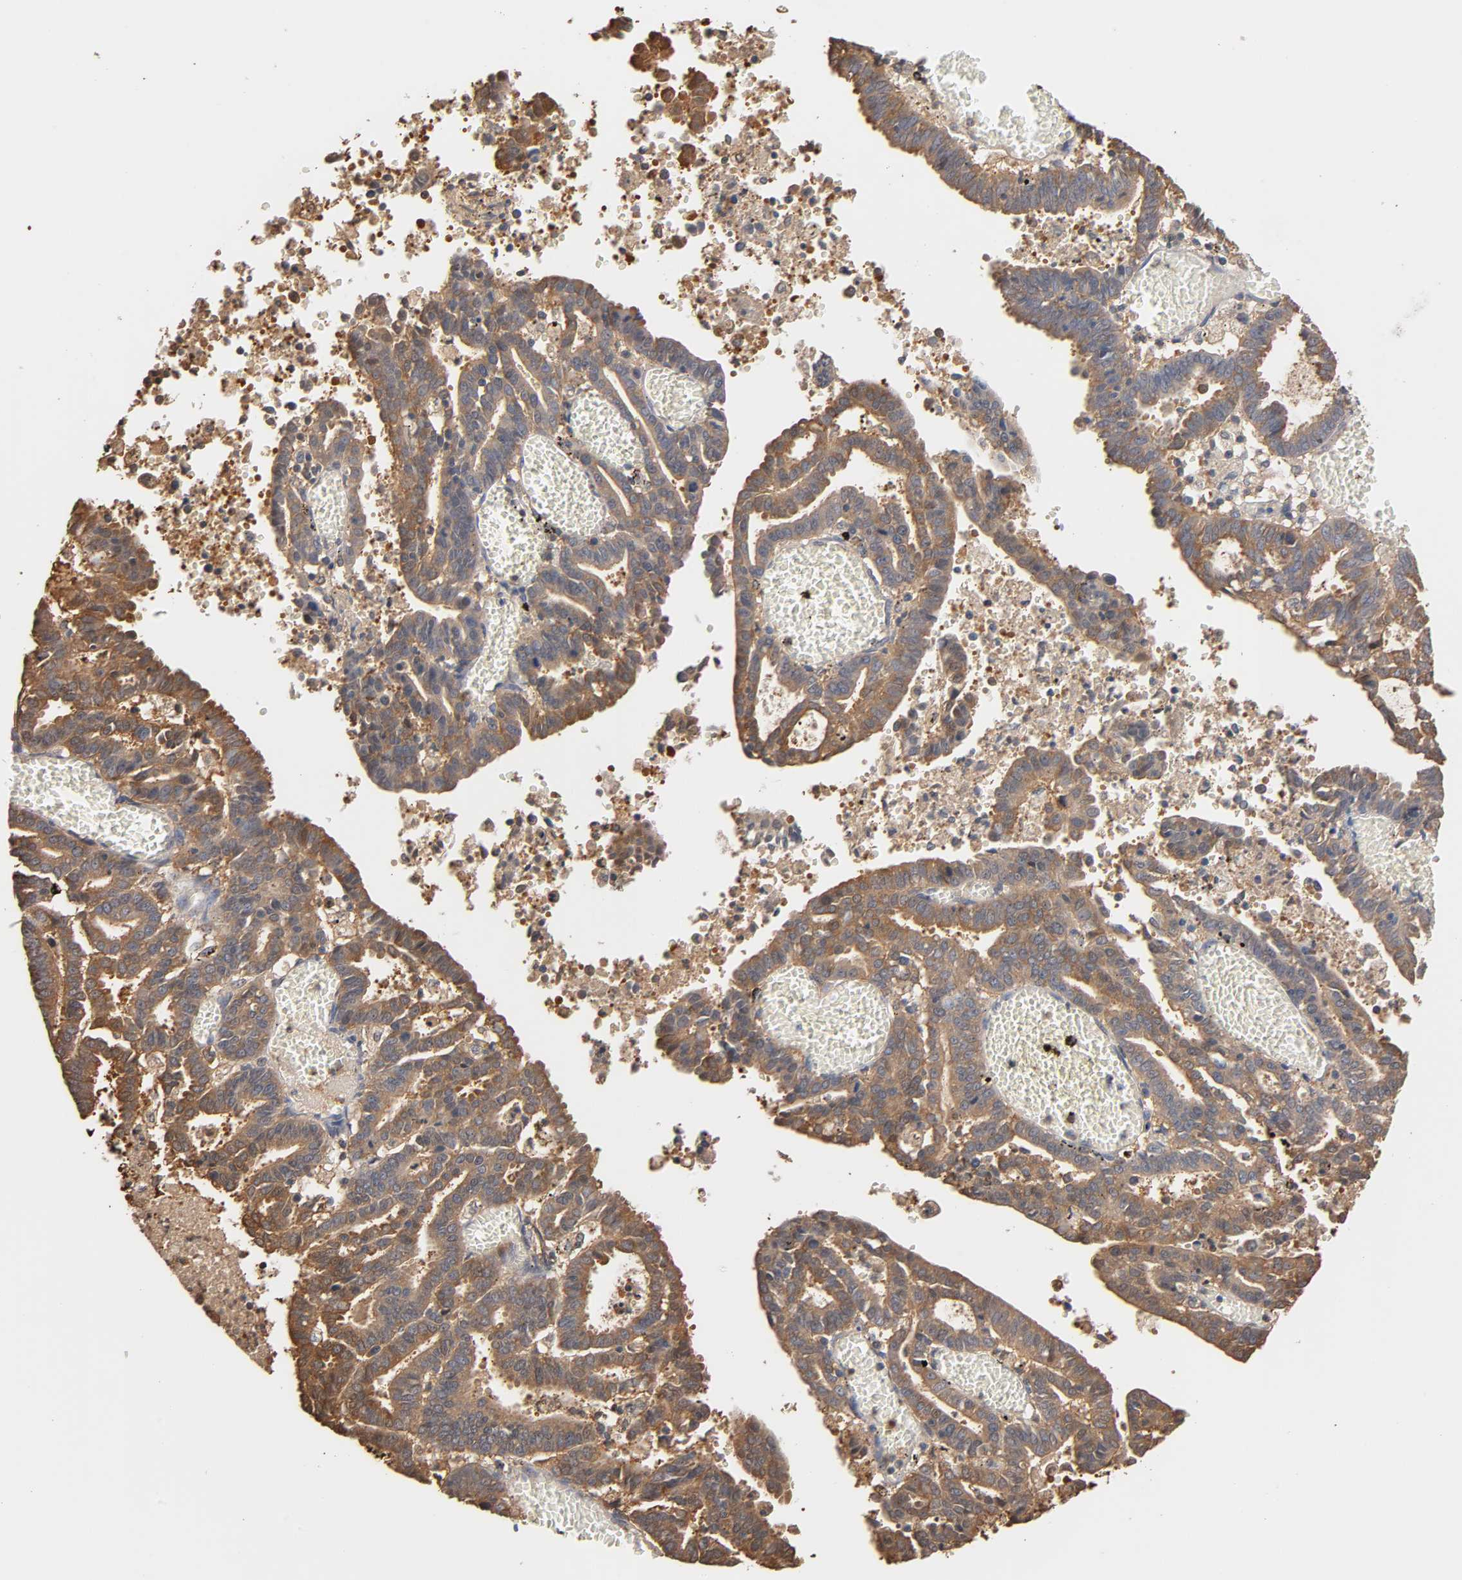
{"staining": {"intensity": "moderate", "quantity": ">75%", "location": "cytoplasmic/membranous"}, "tissue": "endometrial cancer", "cell_type": "Tumor cells", "image_type": "cancer", "snomed": [{"axis": "morphology", "description": "Adenocarcinoma, NOS"}, {"axis": "topography", "description": "Uterus"}], "caption": "Immunohistochemical staining of human endometrial adenocarcinoma exhibits moderate cytoplasmic/membranous protein positivity in about >75% of tumor cells. The protein of interest is stained brown, and the nuclei are stained in blue (DAB IHC with brightfield microscopy, high magnification).", "gene": "ALDOA", "patient": {"sex": "female", "age": 83}}